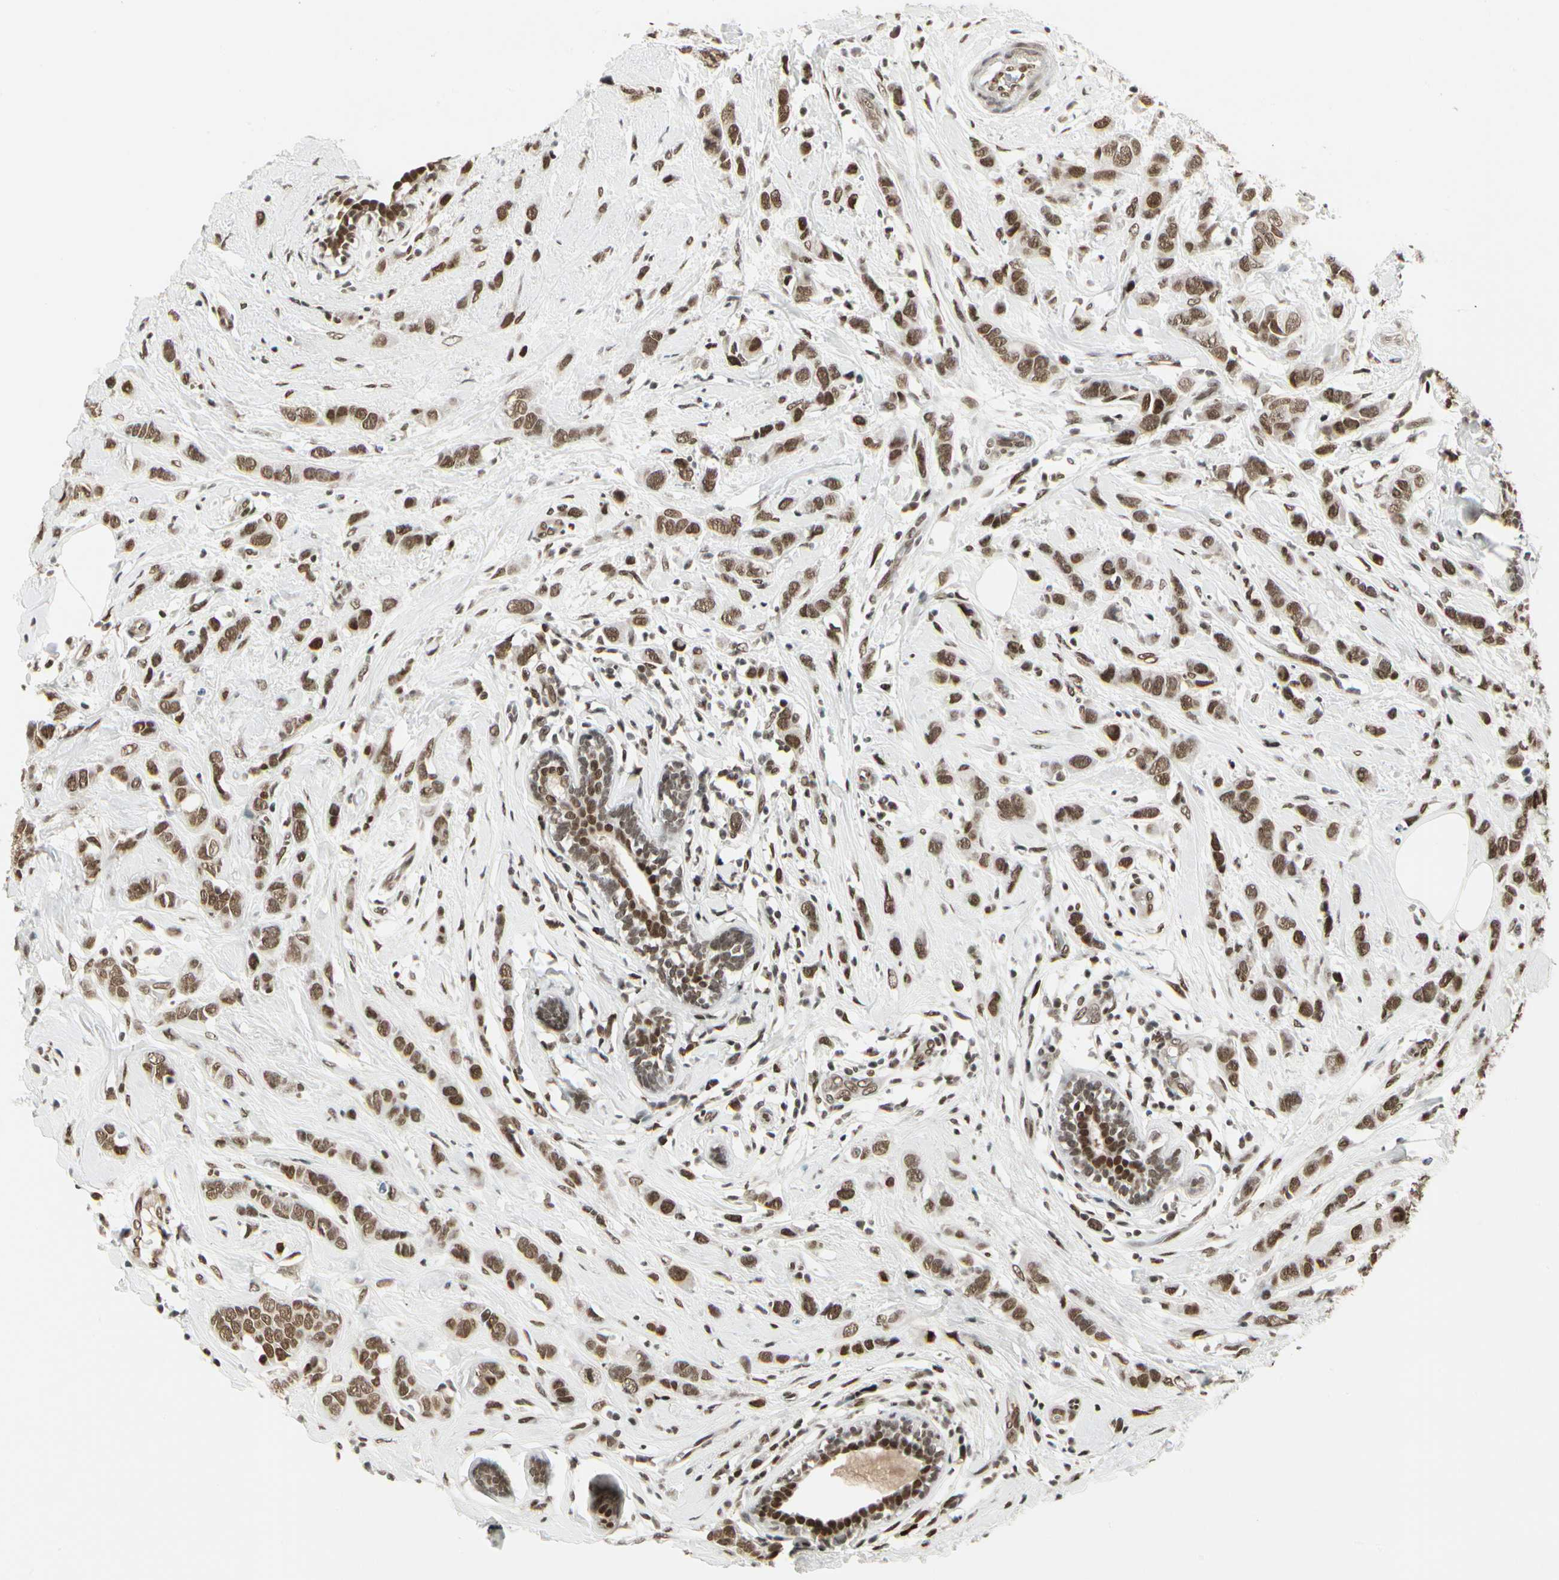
{"staining": {"intensity": "moderate", "quantity": ">75%", "location": "nuclear"}, "tissue": "breast cancer", "cell_type": "Tumor cells", "image_type": "cancer", "snomed": [{"axis": "morphology", "description": "Normal tissue, NOS"}, {"axis": "morphology", "description": "Duct carcinoma"}, {"axis": "topography", "description": "Breast"}], "caption": "Immunohistochemical staining of human breast cancer demonstrates medium levels of moderate nuclear positivity in approximately >75% of tumor cells.", "gene": "HMG20A", "patient": {"sex": "female", "age": 50}}